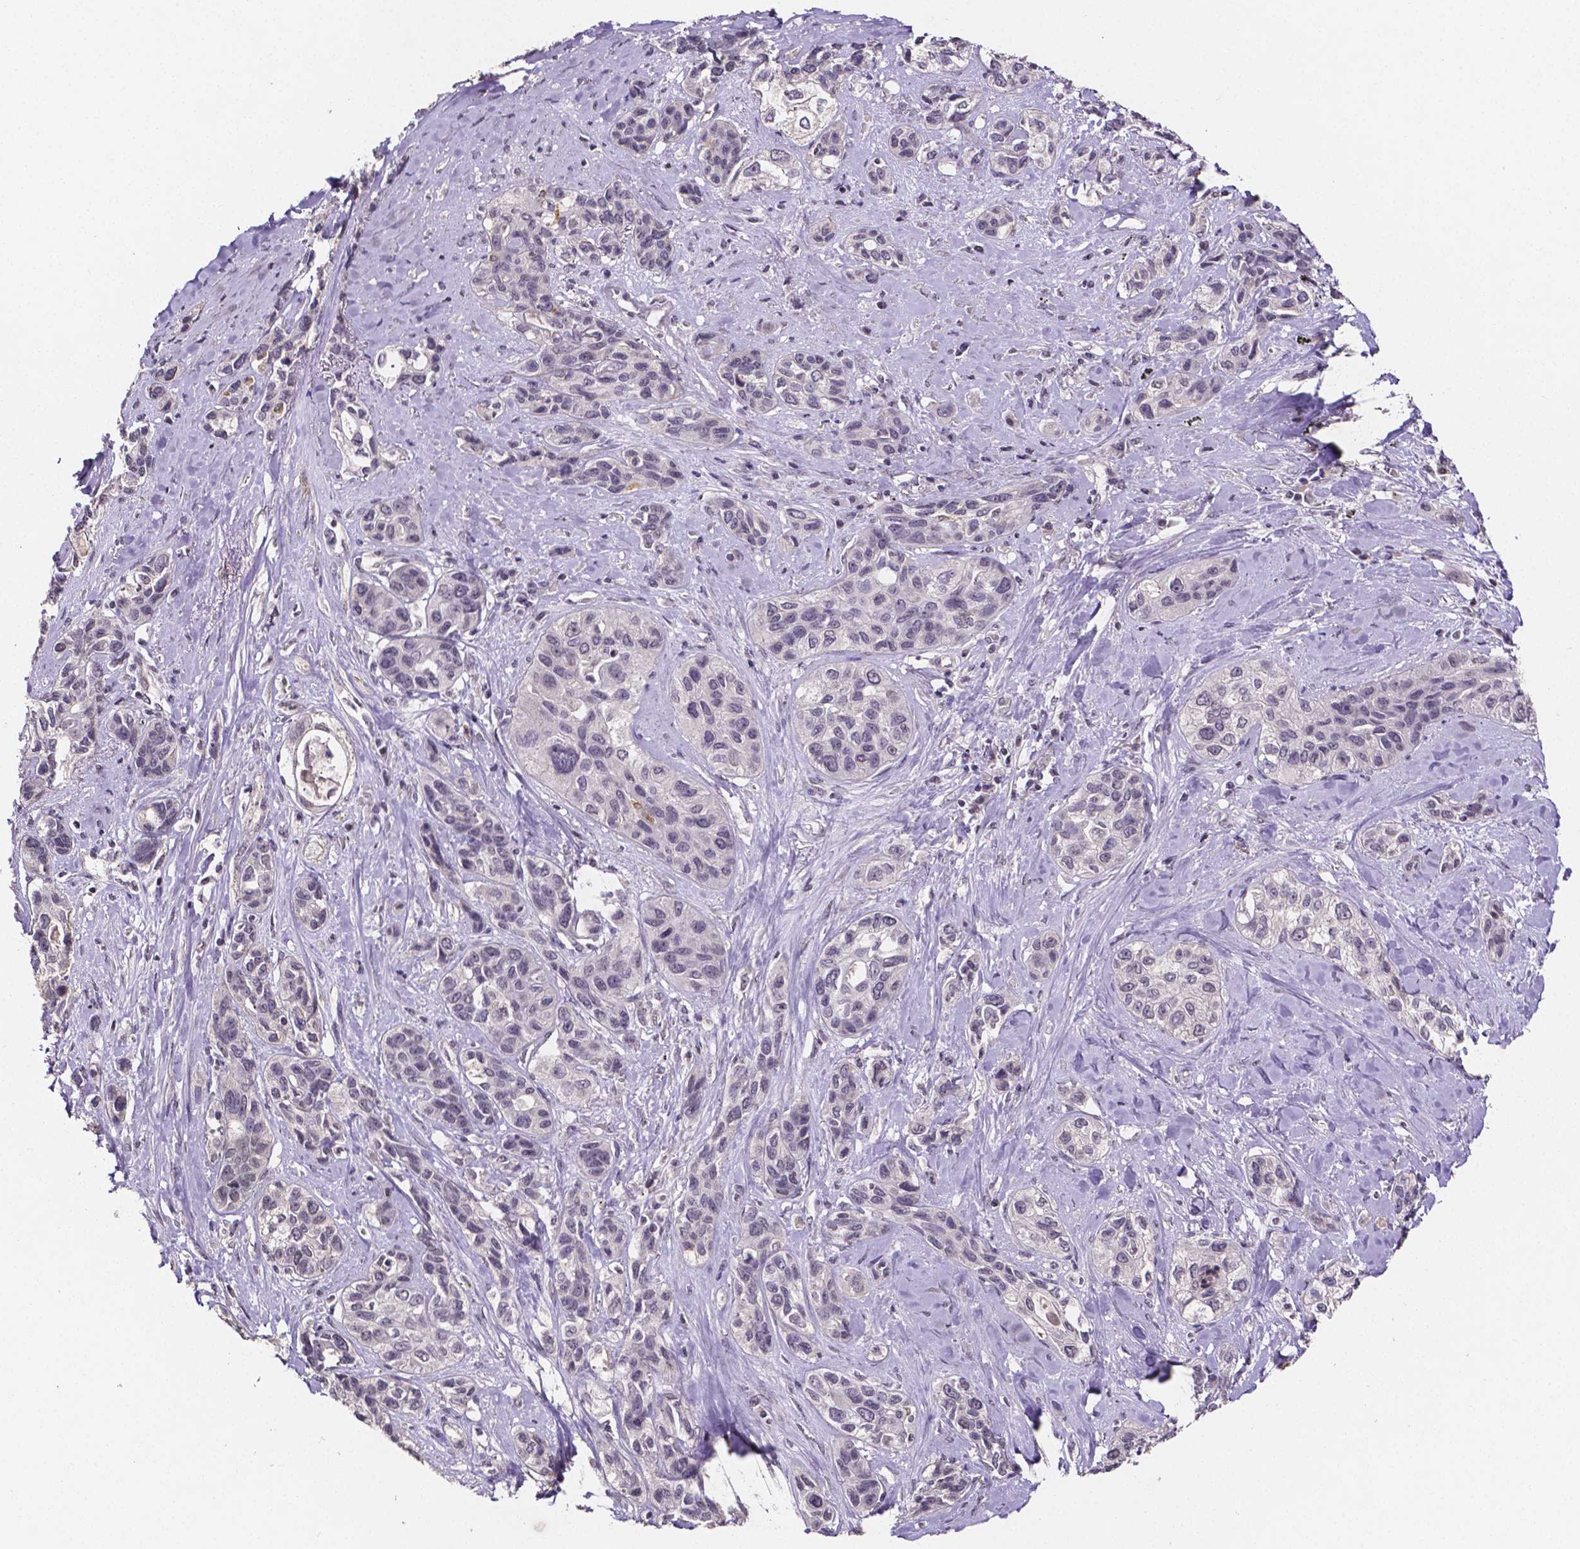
{"staining": {"intensity": "negative", "quantity": "none", "location": "none"}, "tissue": "lung cancer", "cell_type": "Tumor cells", "image_type": "cancer", "snomed": [{"axis": "morphology", "description": "Squamous cell carcinoma, NOS"}, {"axis": "topography", "description": "Lung"}], "caption": "An IHC histopathology image of squamous cell carcinoma (lung) is shown. There is no staining in tumor cells of squamous cell carcinoma (lung).", "gene": "NRGN", "patient": {"sex": "female", "age": 70}}